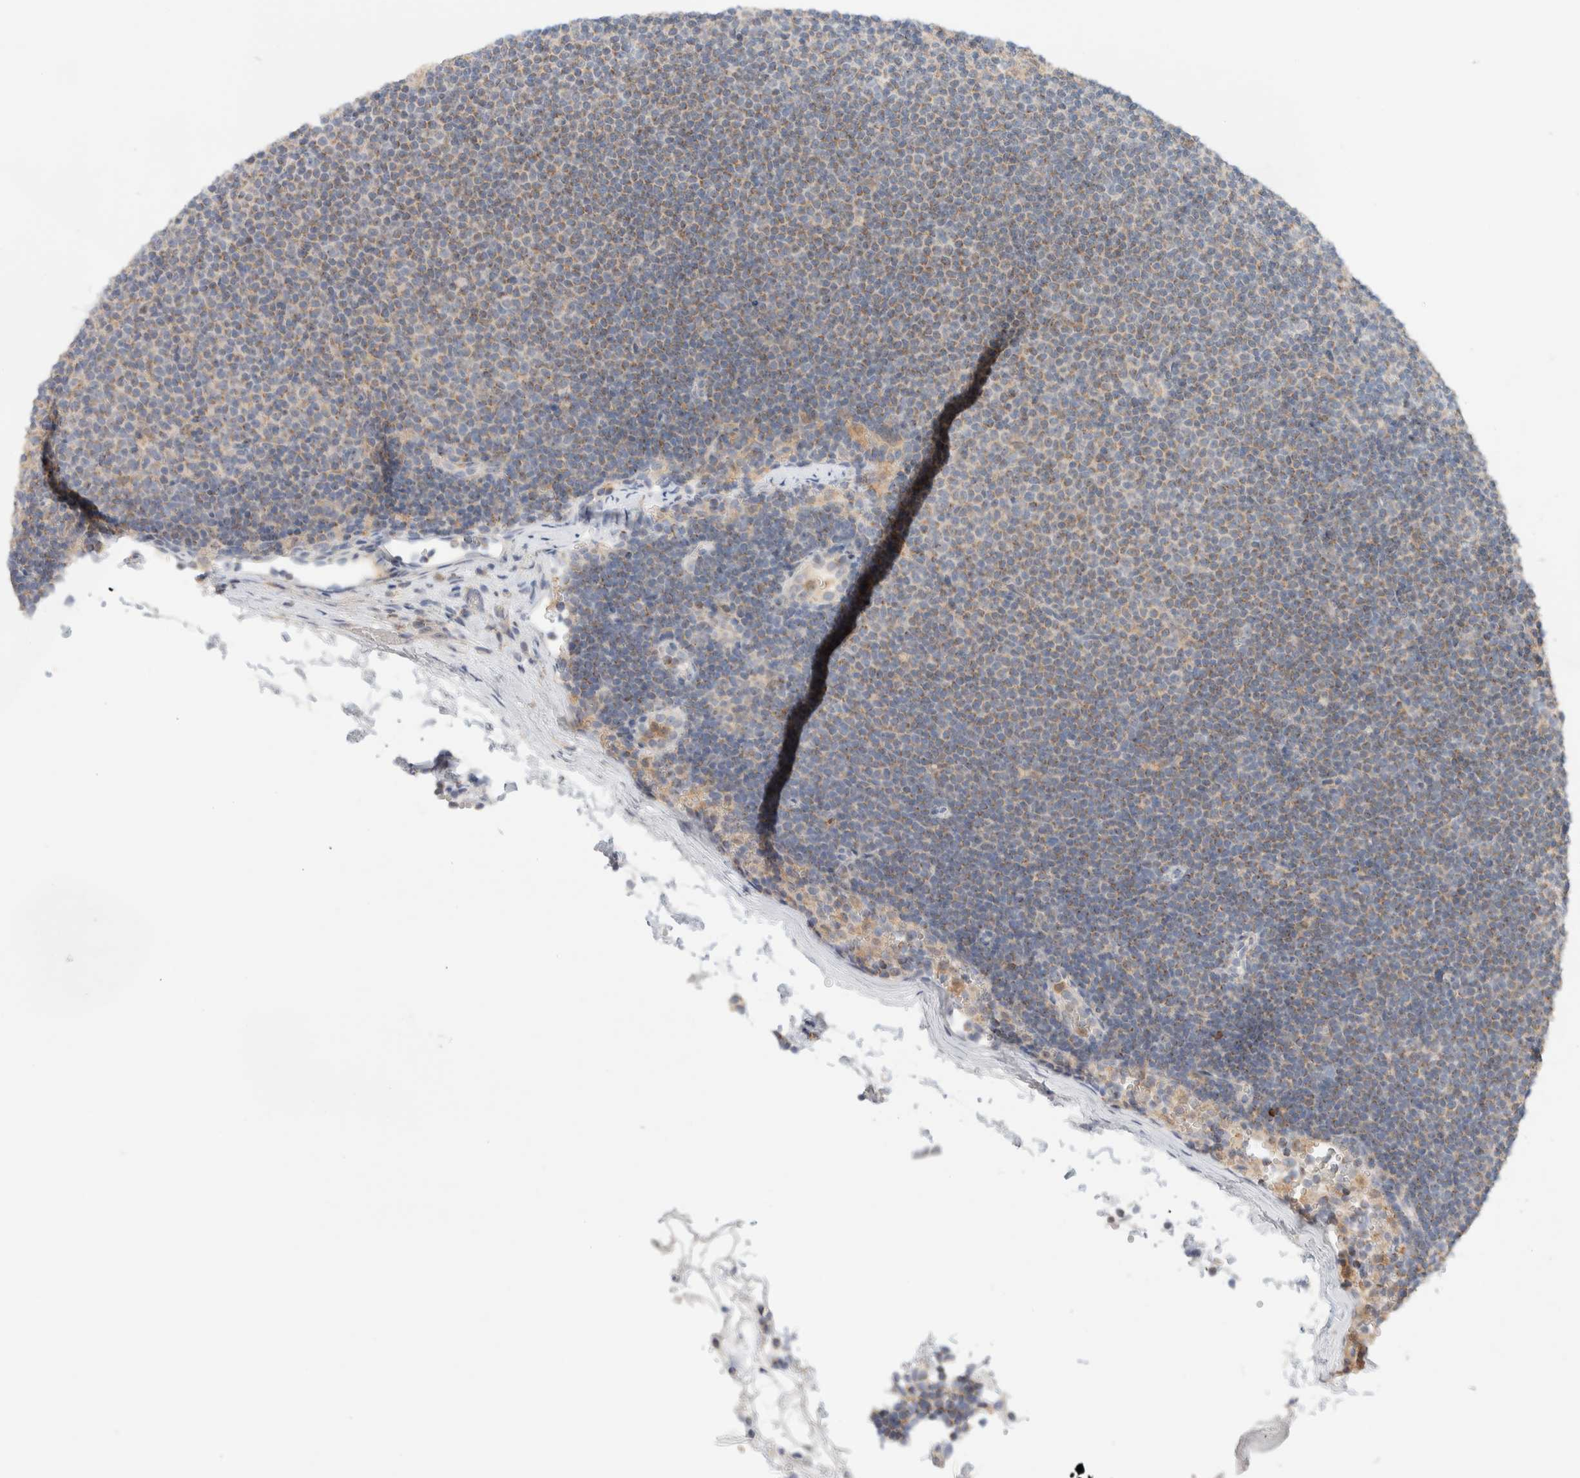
{"staining": {"intensity": "weak", "quantity": ">75%", "location": "cytoplasmic/membranous"}, "tissue": "lymphoma", "cell_type": "Tumor cells", "image_type": "cancer", "snomed": [{"axis": "morphology", "description": "Malignant lymphoma, non-Hodgkin's type, Low grade"}, {"axis": "topography", "description": "Lymph node"}], "caption": "Protein analysis of lymphoma tissue displays weak cytoplasmic/membranous staining in approximately >75% of tumor cells.", "gene": "HDHD3", "patient": {"sex": "female", "age": 53}}